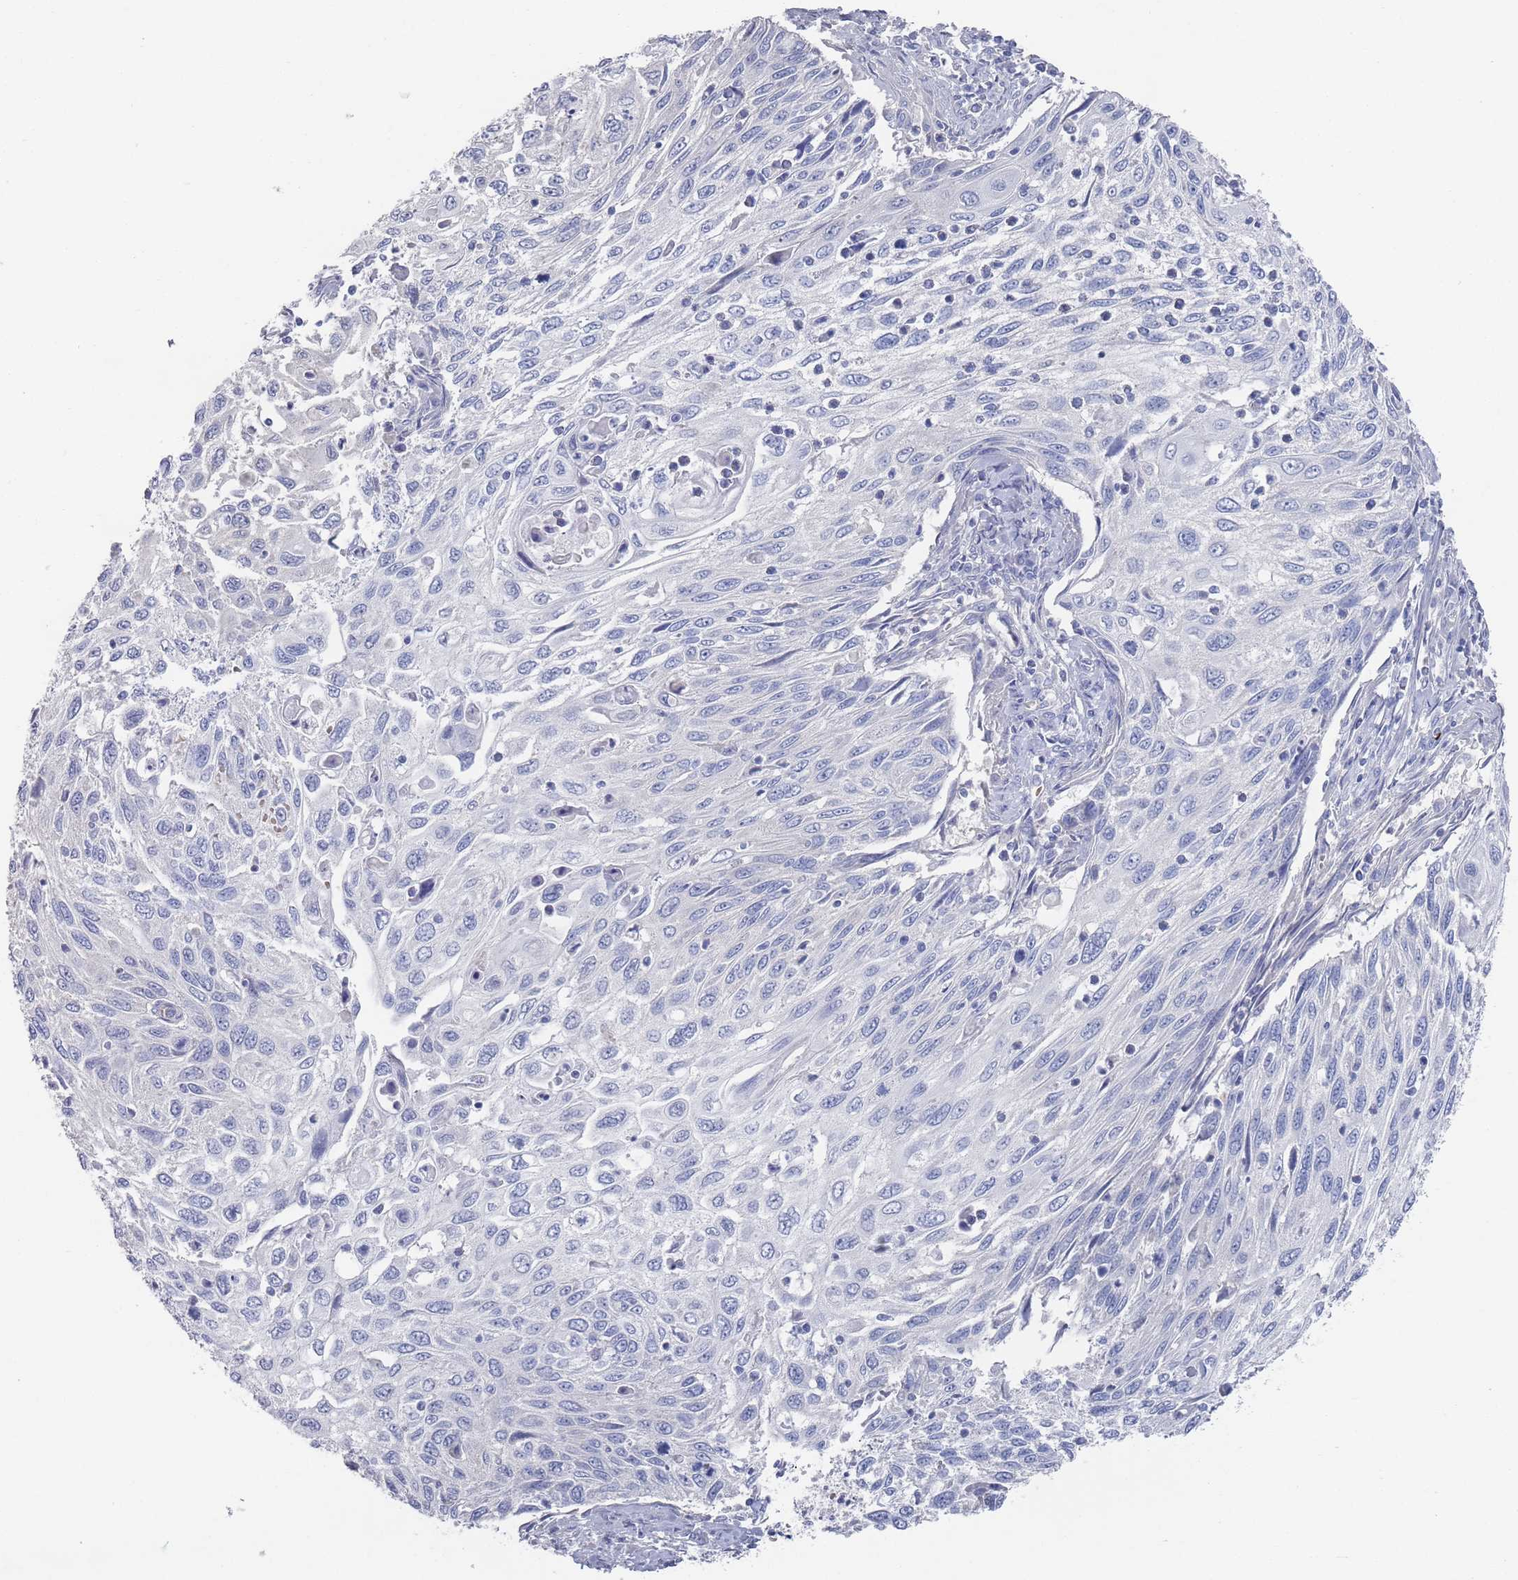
{"staining": {"intensity": "negative", "quantity": "none", "location": "none"}, "tissue": "cervical cancer", "cell_type": "Tumor cells", "image_type": "cancer", "snomed": [{"axis": "morphology", "description": "Squamous cell carcinoma, NOS"}, {"axis": "topography", "description": "Cervix"}], "caption": "Immunohistochemistry micrograph of neoplastic tissue: cervical cancer stained with DAB shows no significant protein positivity in tumor cells.", "gene": "TMCO3", "patient": {"sex": "female", "age": 70}}